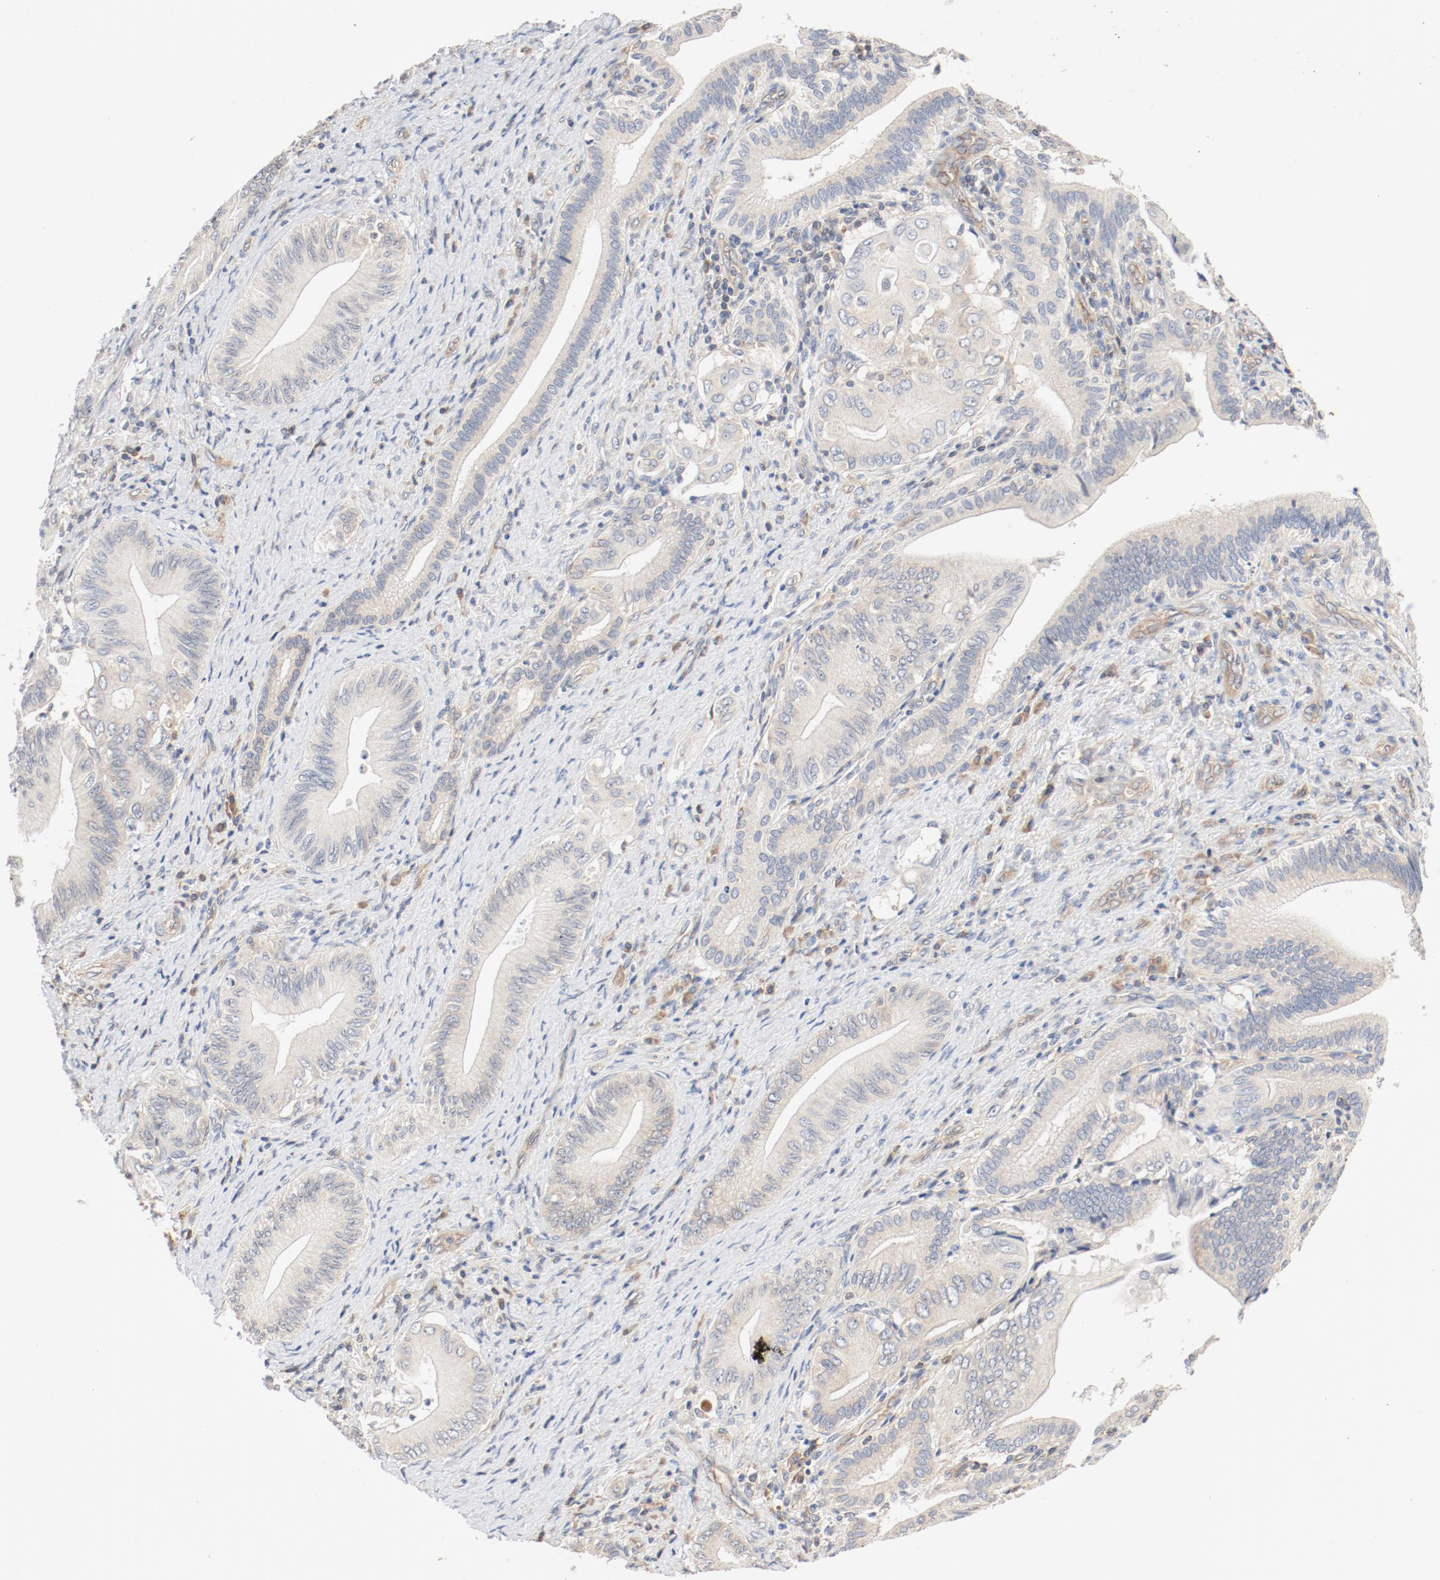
{"staining": {"intensity": "weak", "quantity": ">75%", "location": "cytoplasmic/membranous"}, "tissue": "liver cancer", "cell_type": "Tumor cells", "image_type": "cancer", "snomed": [{"axis": "morphology", "description": "Cholangiocarcinoma"}, {"axis": "topography", "description": "Liver"}], "caption": "DAB (3,3'-diaminobenzidine) immunohistochemical staining of cholangiocarcinoma (liver) reveals weak cytoplasmic/membranous protein positivity in about >75% of tumor cells.", "gene": "RPS6", "patient": {"sex": "male", "age": 58}}